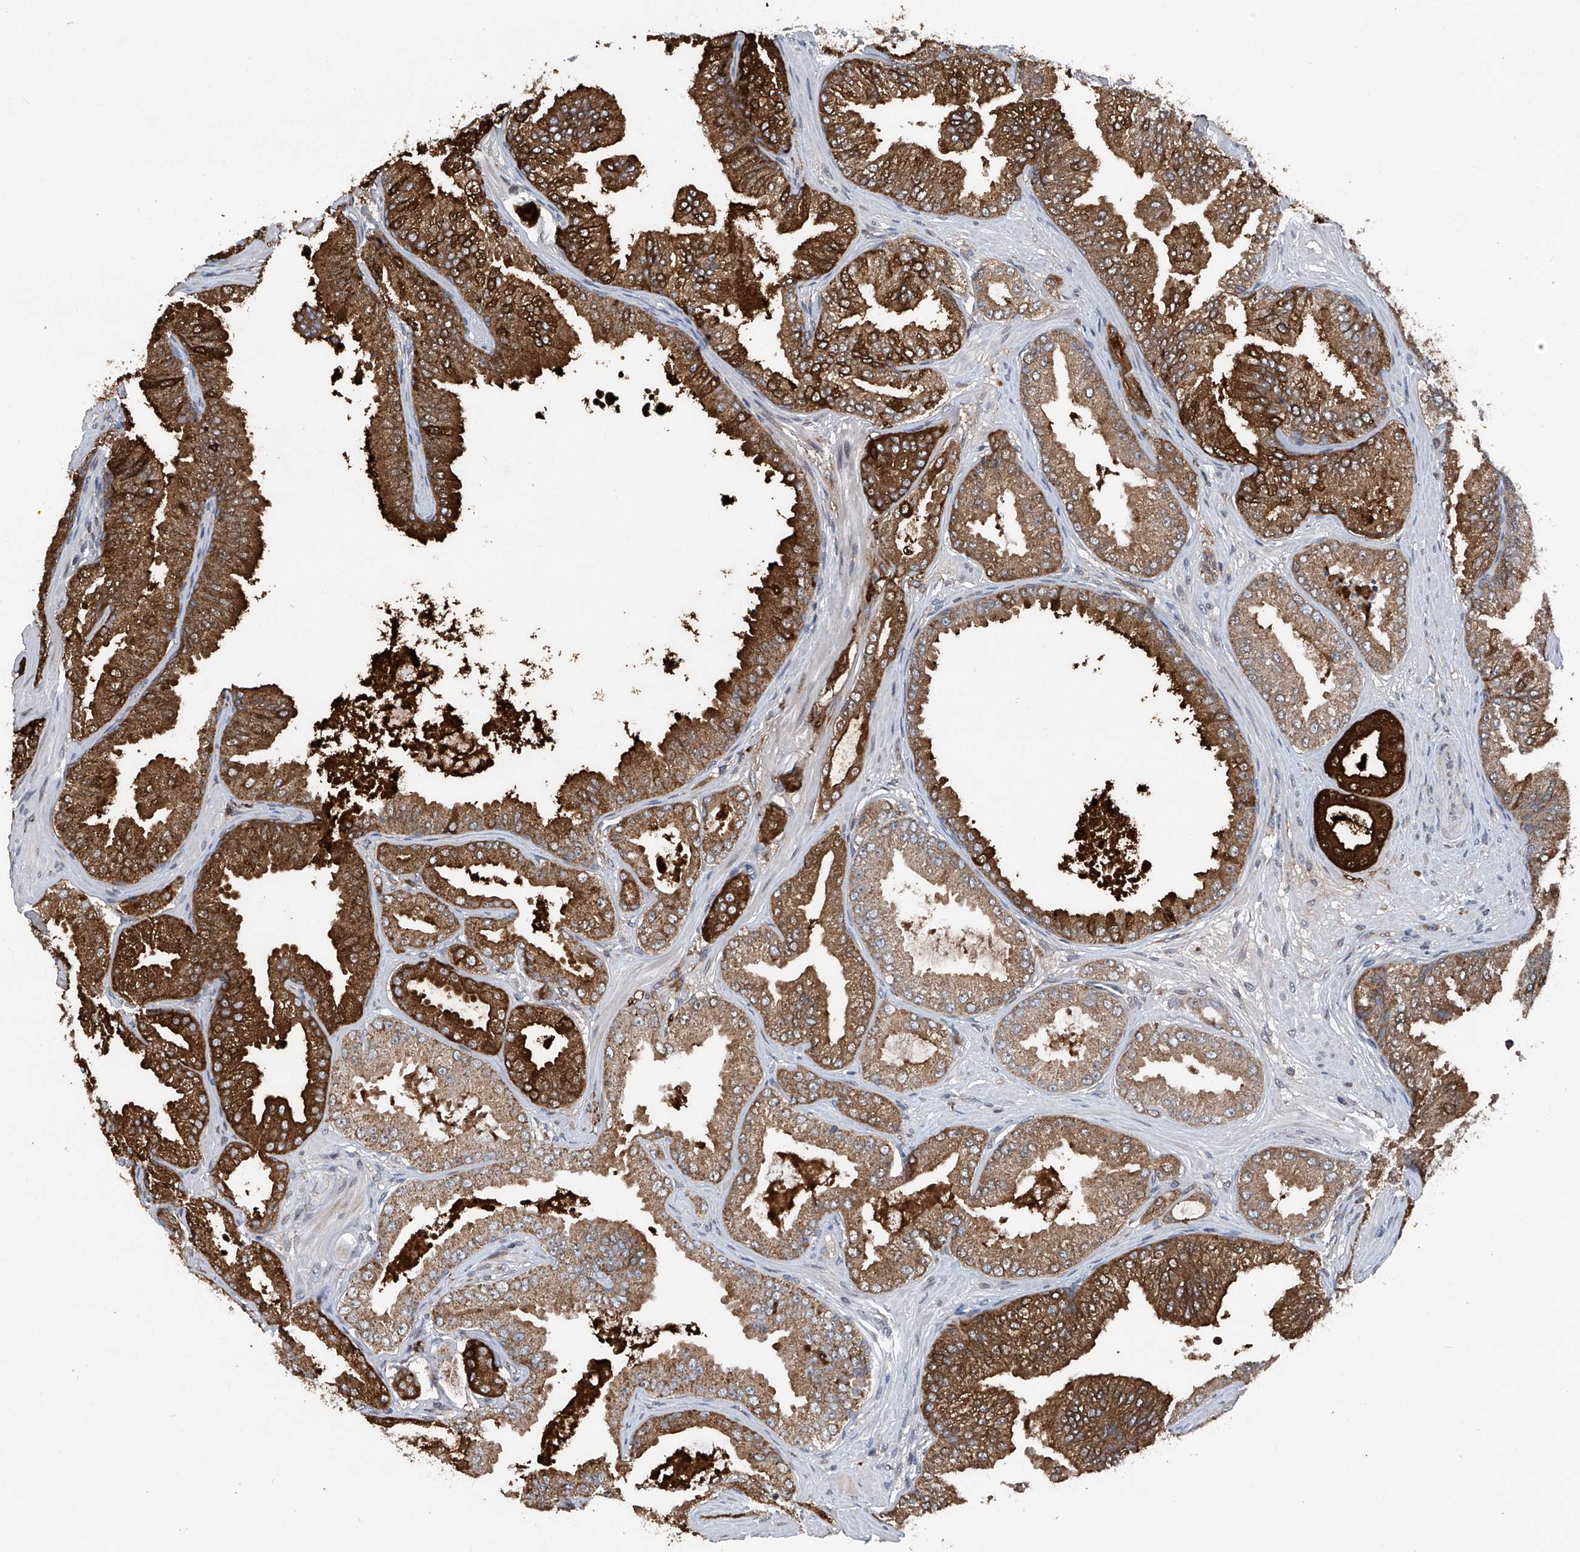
{"staining": {"intensity": "strong", "quantity": ">75%", "location": "cytoplasmic/membranous"}, "tissue": "prostate cancer", "cell_type": "Tumor cells", "image_type": "cancer", "snomed": [{"axis": "morphology", "description": "Adenocarcinoma, Low grade"}, {"axis": "topography", "description": "Prostate"}], "caption": "Human prostate cancer stained with a protein marker displays strong staining in tumor cells.", "gene": "BCKDHB", "patient": {"sex": "male", "age": 63}}